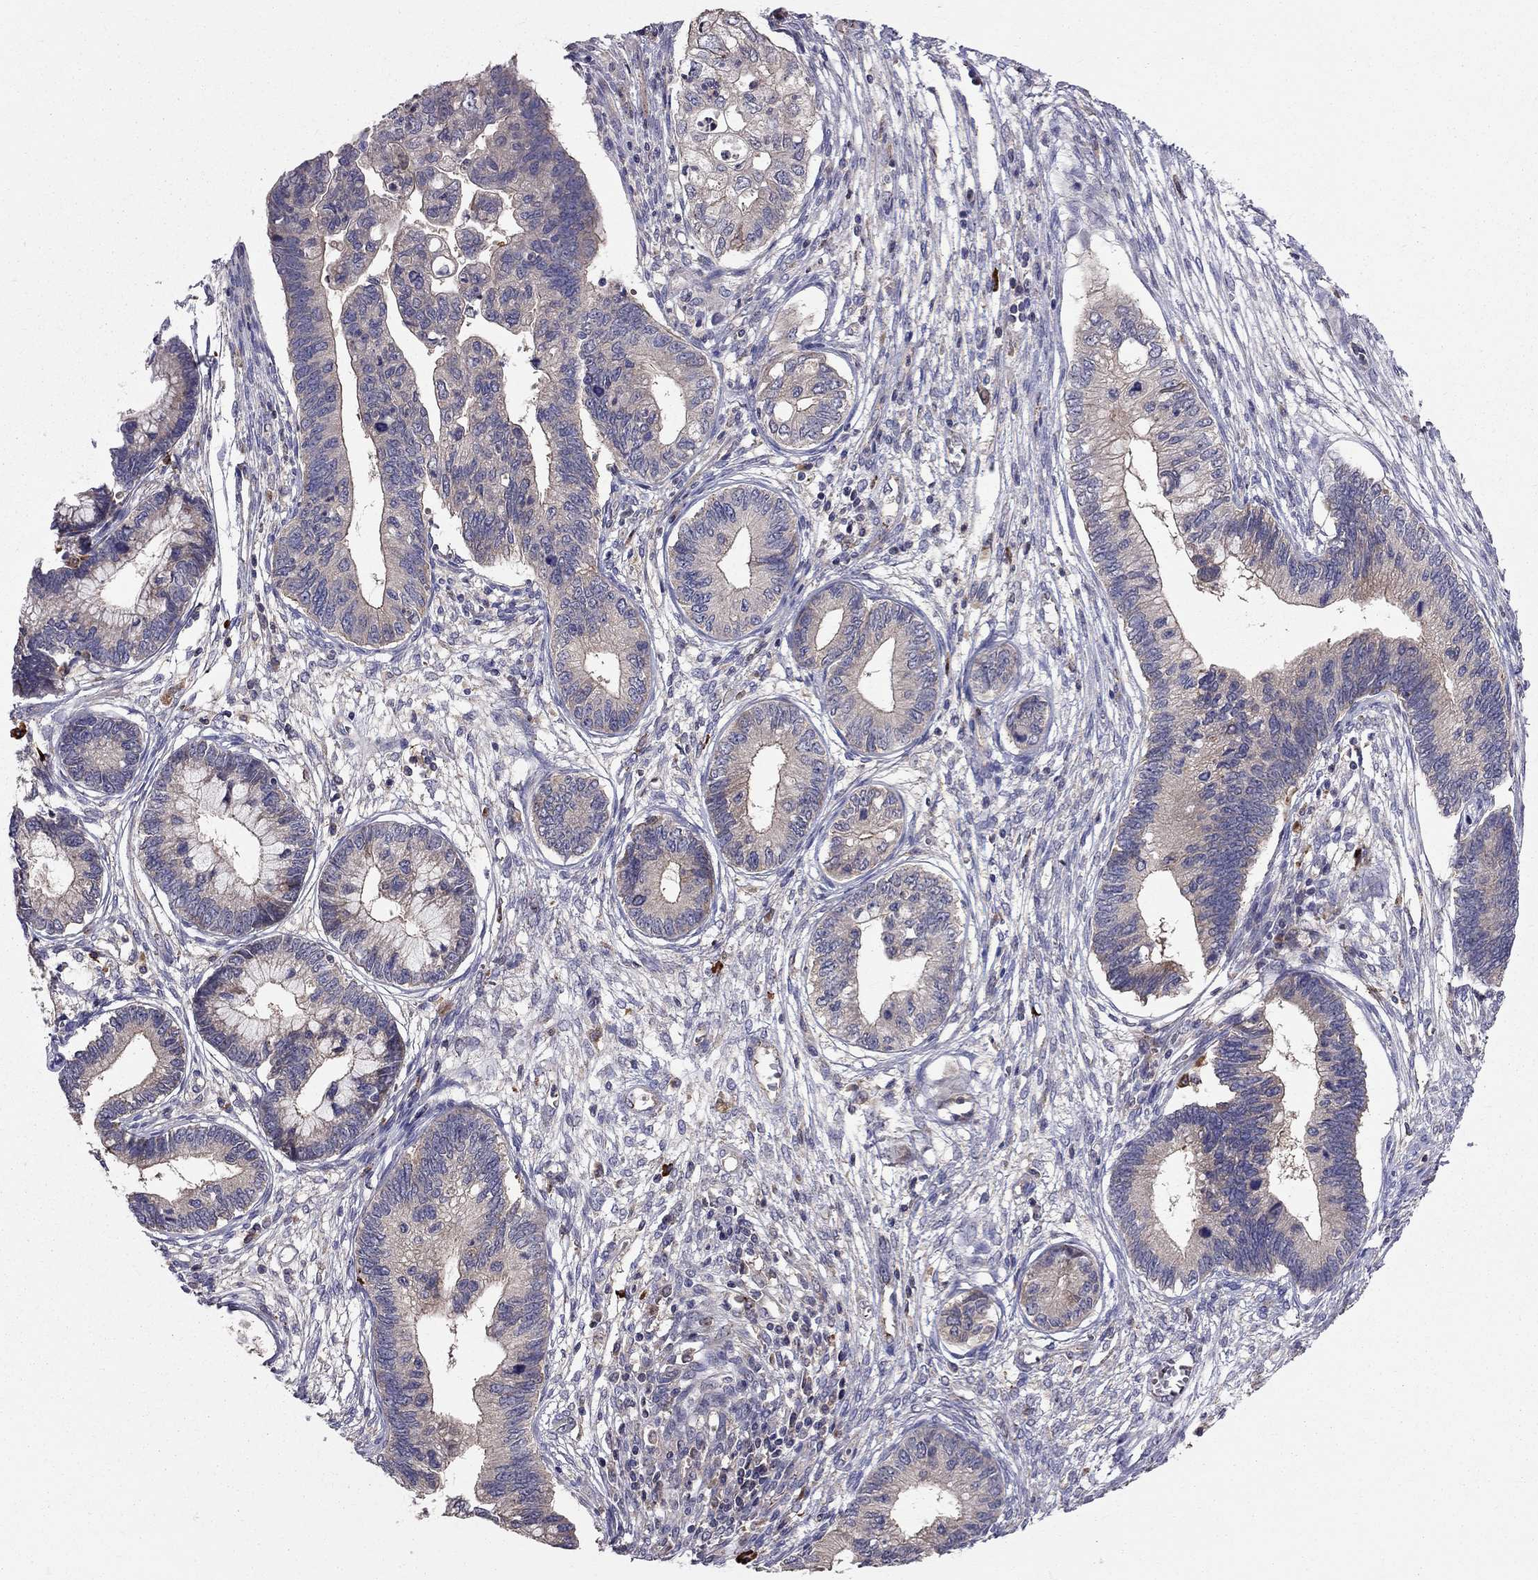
{"staining": {"intensity": "weak", "quantity": "25%-75%", "location": "cytoplasmic/membranous"}, "tissue": "cervical cancer", "cell_type": "Tumor cells", "image_type": "cancer", "snomed": [{"axis": "morphology", "description": "Adenocarcinoma, NOS"}, {"axis": "topography", "description": "Cervix"}], "caption": "Tumor cells display weak cytoplasmic/membranous staining in approximately 25%-75% of cells in cervical adenocarcinoma.", "gene": "PIK3CG", "patient": {"sex": "female", "age": 44}}